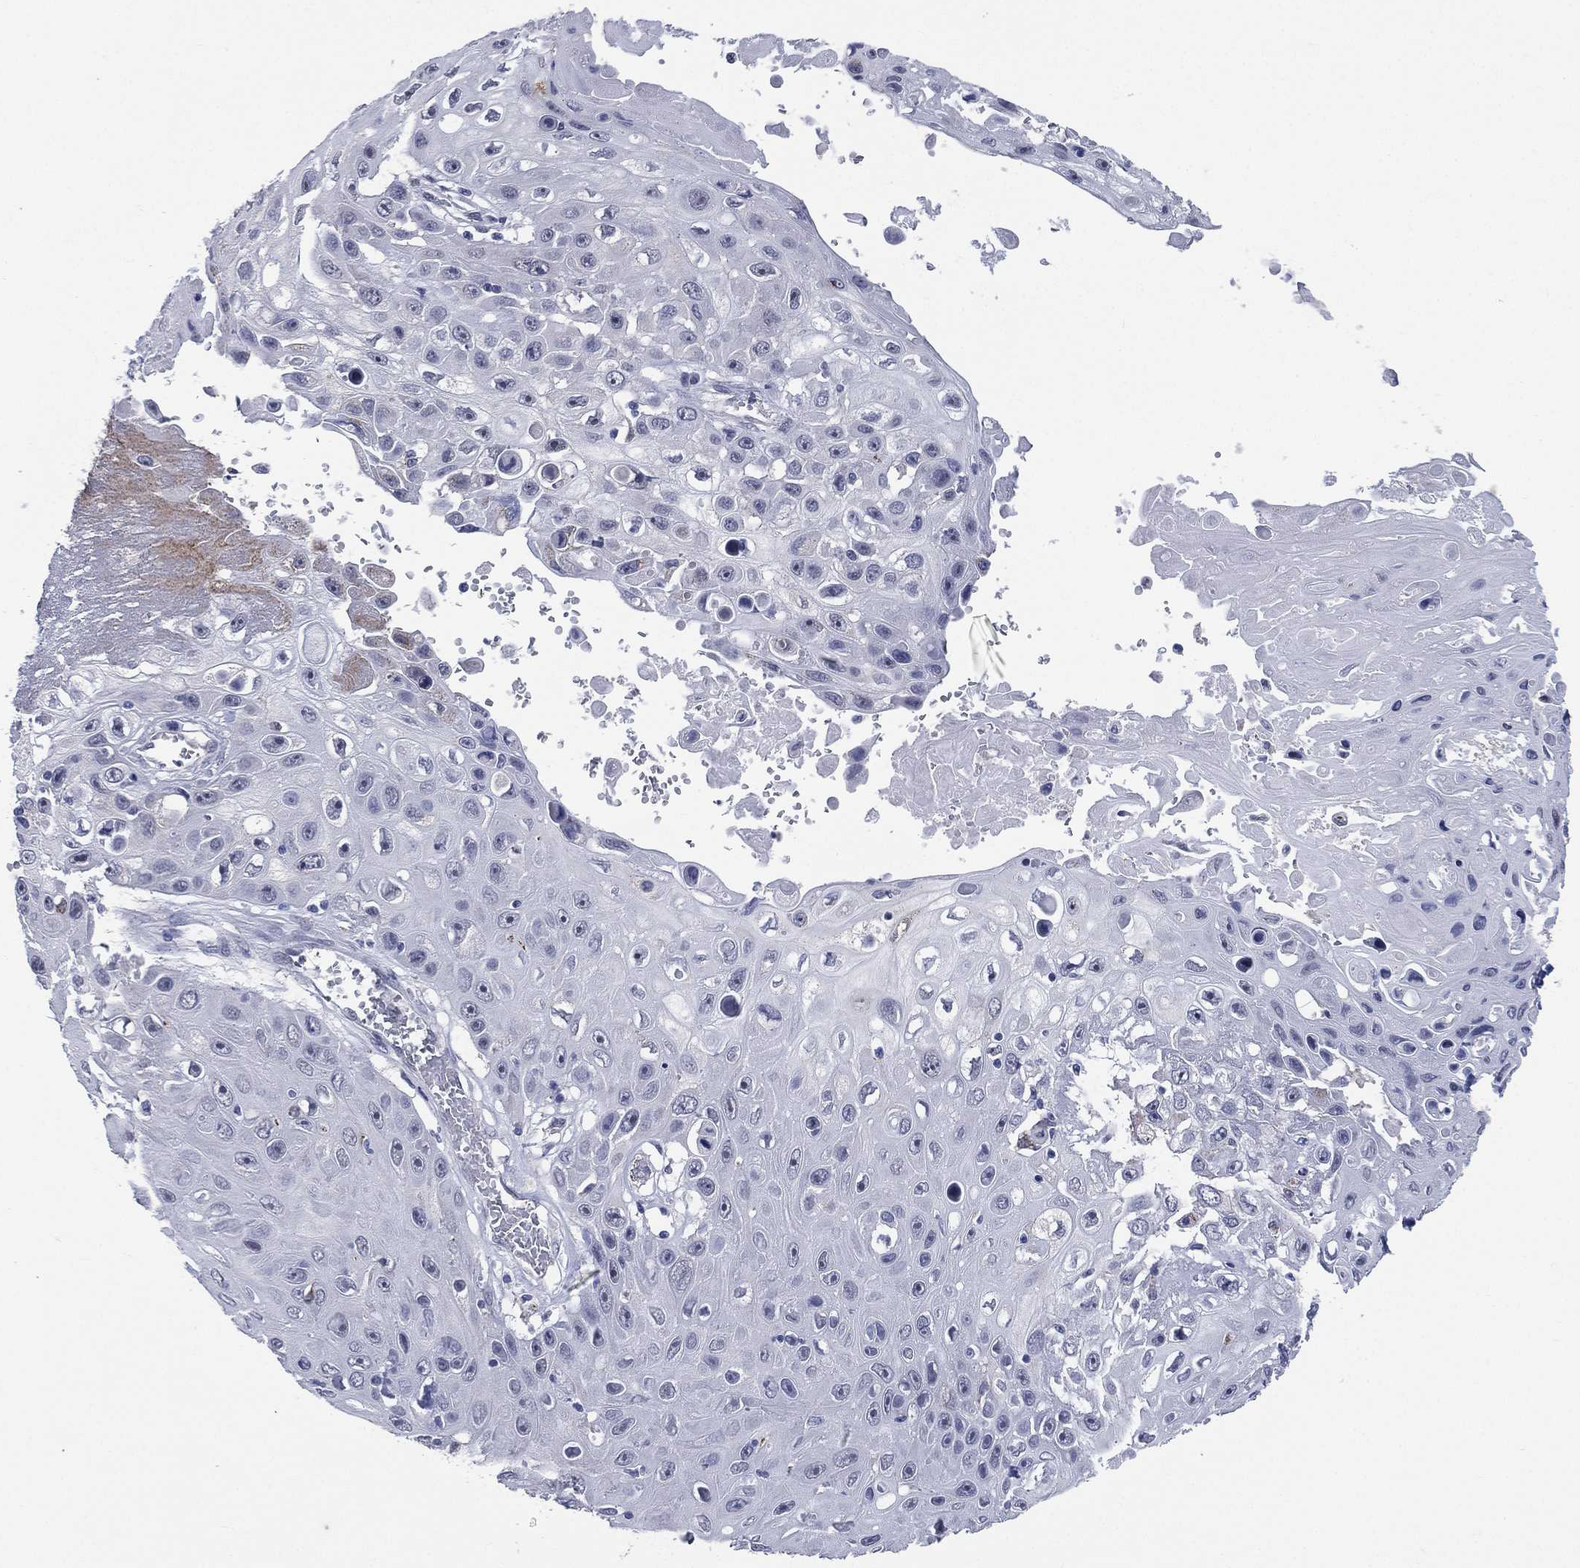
{"staining": {"intensity": "negative", "quantity": "none", "location": "none"}, "tissue": "skin cancer", "cell_type": "Tumor cells", "image_type": "cancer", "snomed": [{"axis": "morphology", "description": "Squamous cell carcinoma, NOS"}, {"axis": "topography", "description": "Skin"}], "caption": "The histopathology image demonstrates no staining of tumor cells in squamous cell carcinoma (skin).", "gene": "AKAP3", "patient": {"sex": "male", "age": 82}}